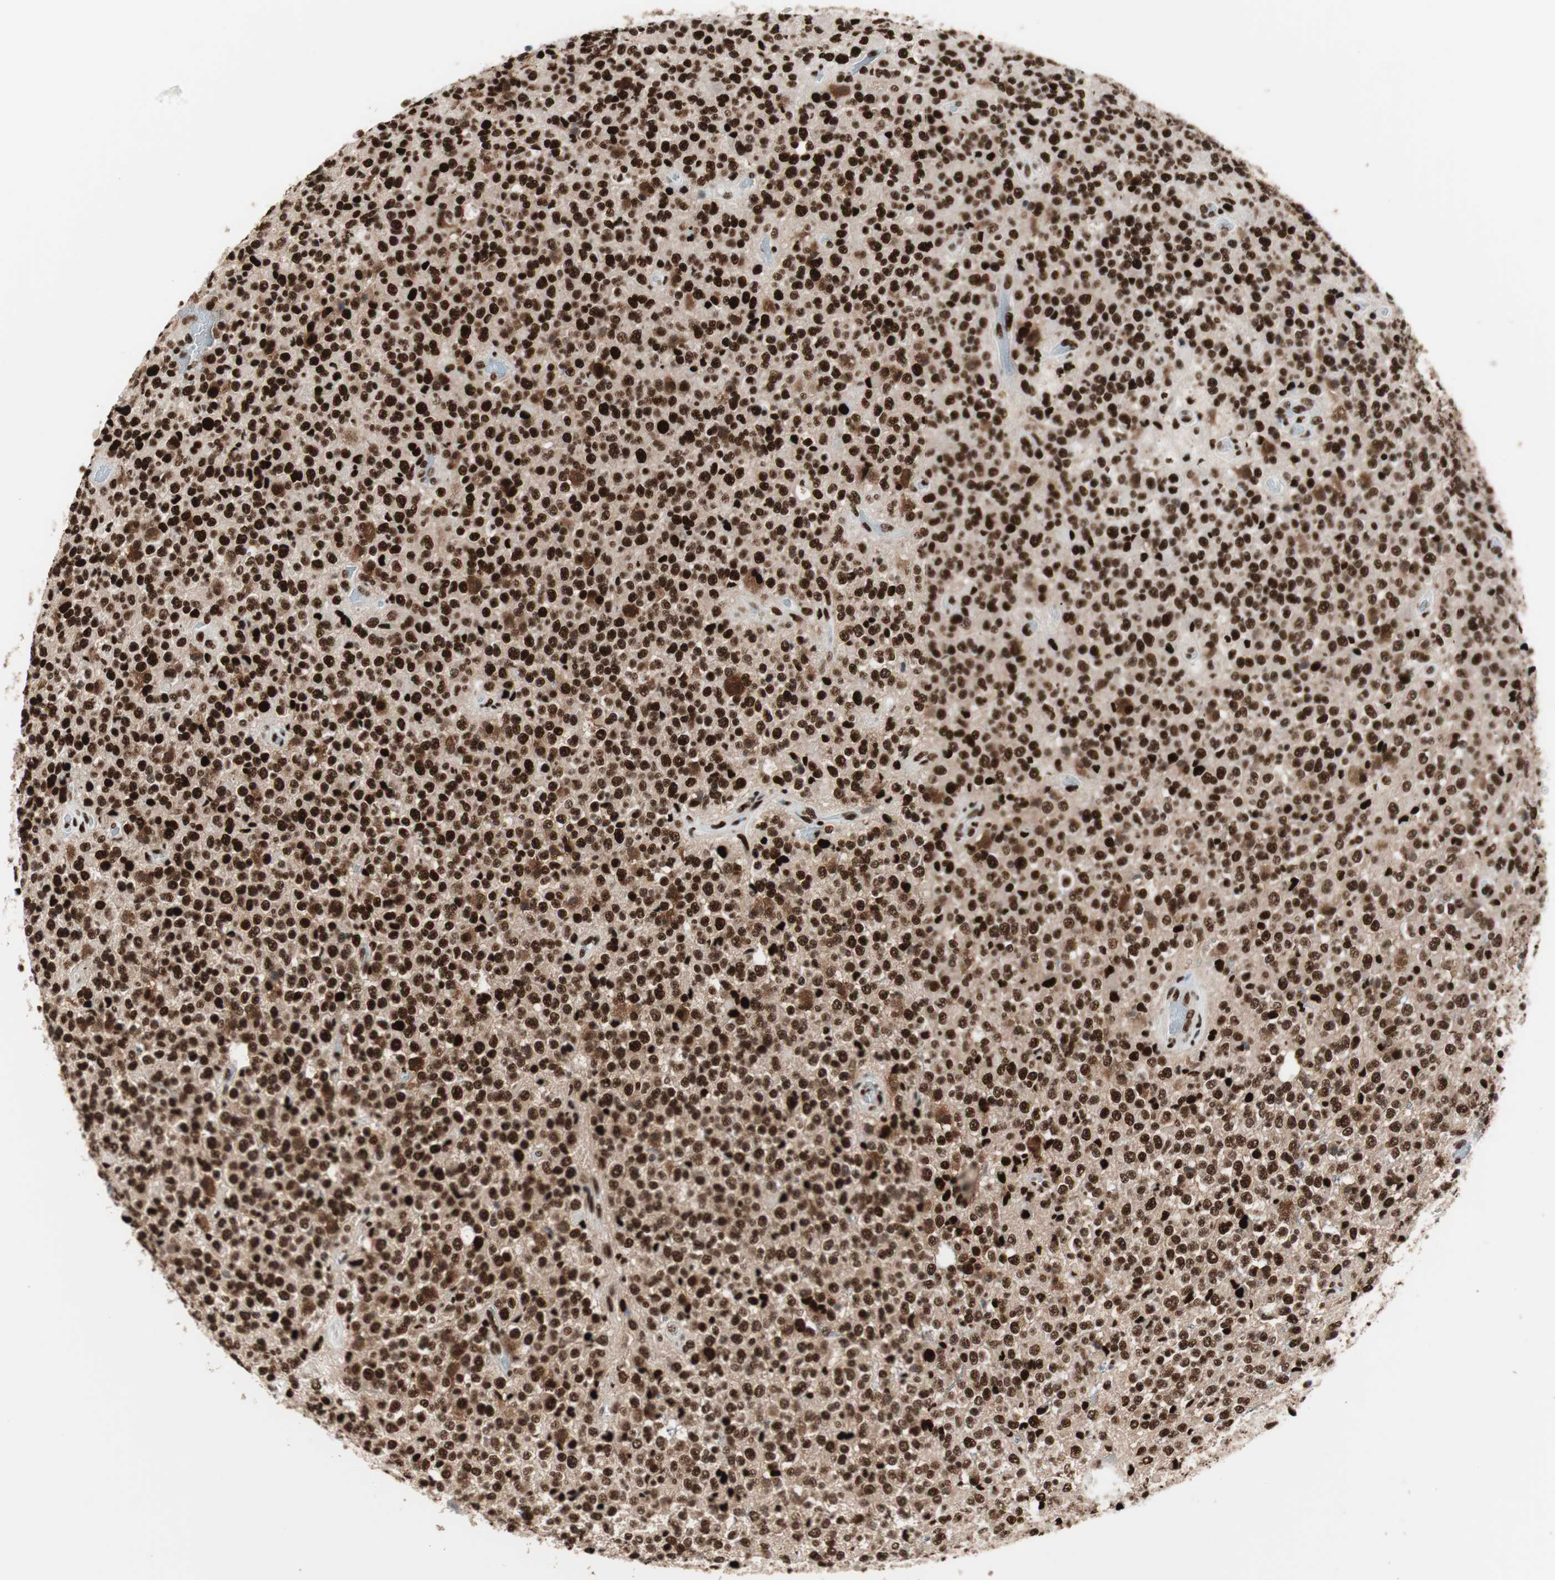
{"staining": {"intensity": "strong", "quantity": ">75%", "location": "nuclear"}, "tissue": "glioma", "cell_type": "Tumor cells", "image_type": "cancer", "snomed": [{"axis": "morphology", "description": "Glioma, malignant, High grade"}, {"axis": "topography", "description": "pancreas cauda"}], "caption": "Immunohistochemistry histopathology image of neoplastic tissue: malignant glioma (high-grade) stained using immunohistochemistry reveals high levels of strong protein expression localized specifically in the nuclear of tumor cells, appearing as a nuclear brown color.", "gene": "PSME3", "patient": {"sex": "male", "age": 60}}